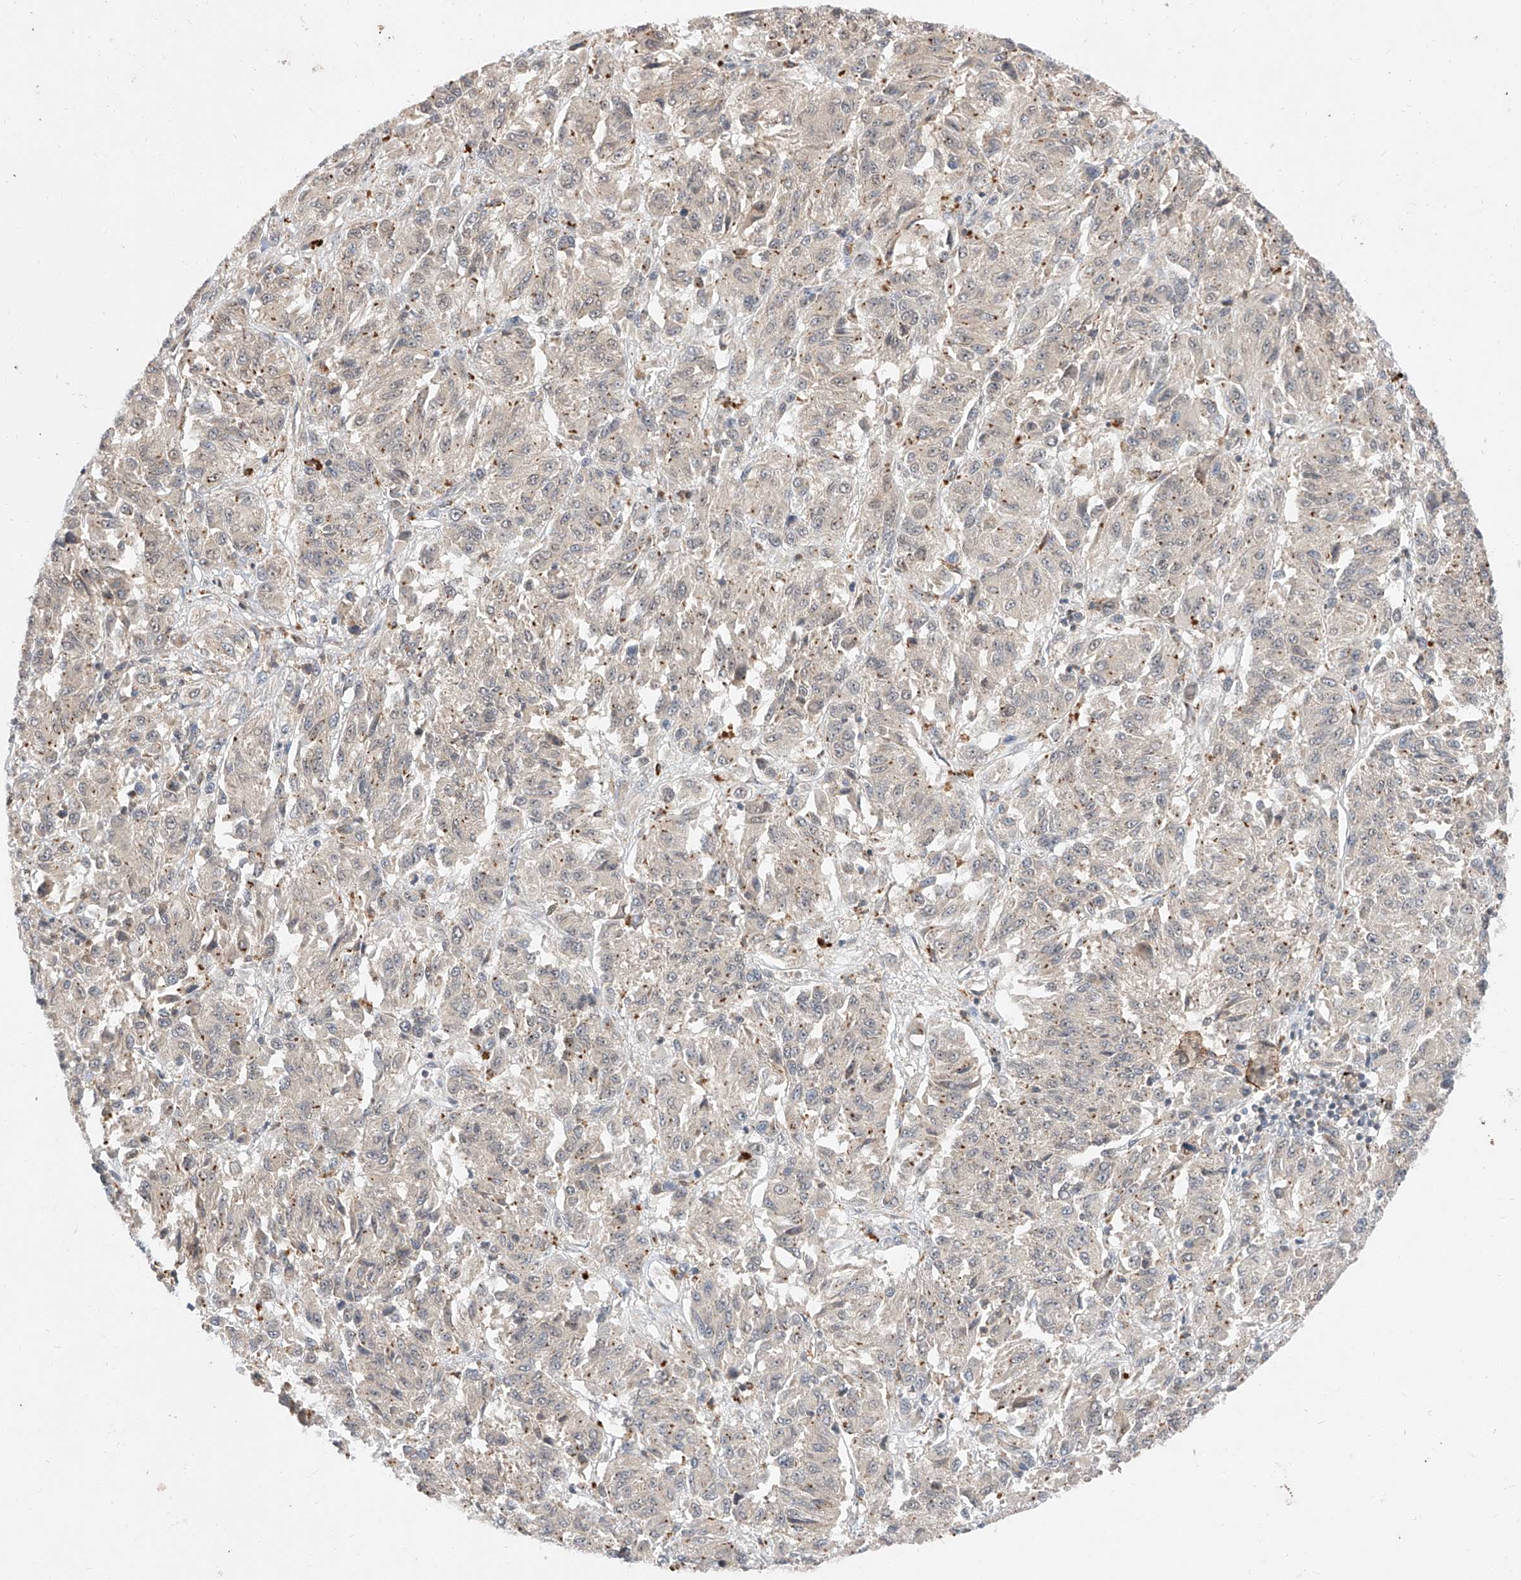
{"staining": {"intensity": "negative", "quantity": "none", "location": "none"}, "tissue": "melanoma", "cell_type": "Tumor cells", "image_type": "cancer", "snomed": [{"axis": "morphology", "description": "Malignant melanoma, Metastatic site"}, {"axis": "topography", "description": "Lung"}], "caption": "Immunohistochemistry (IHC) of human melanoma shows no expression in tumor cells. (DAB IHC visualized using brightfield microscopy, high magnification).", "gene": "DIRAS3", "patient": {"sex": "male", "age": 64}}